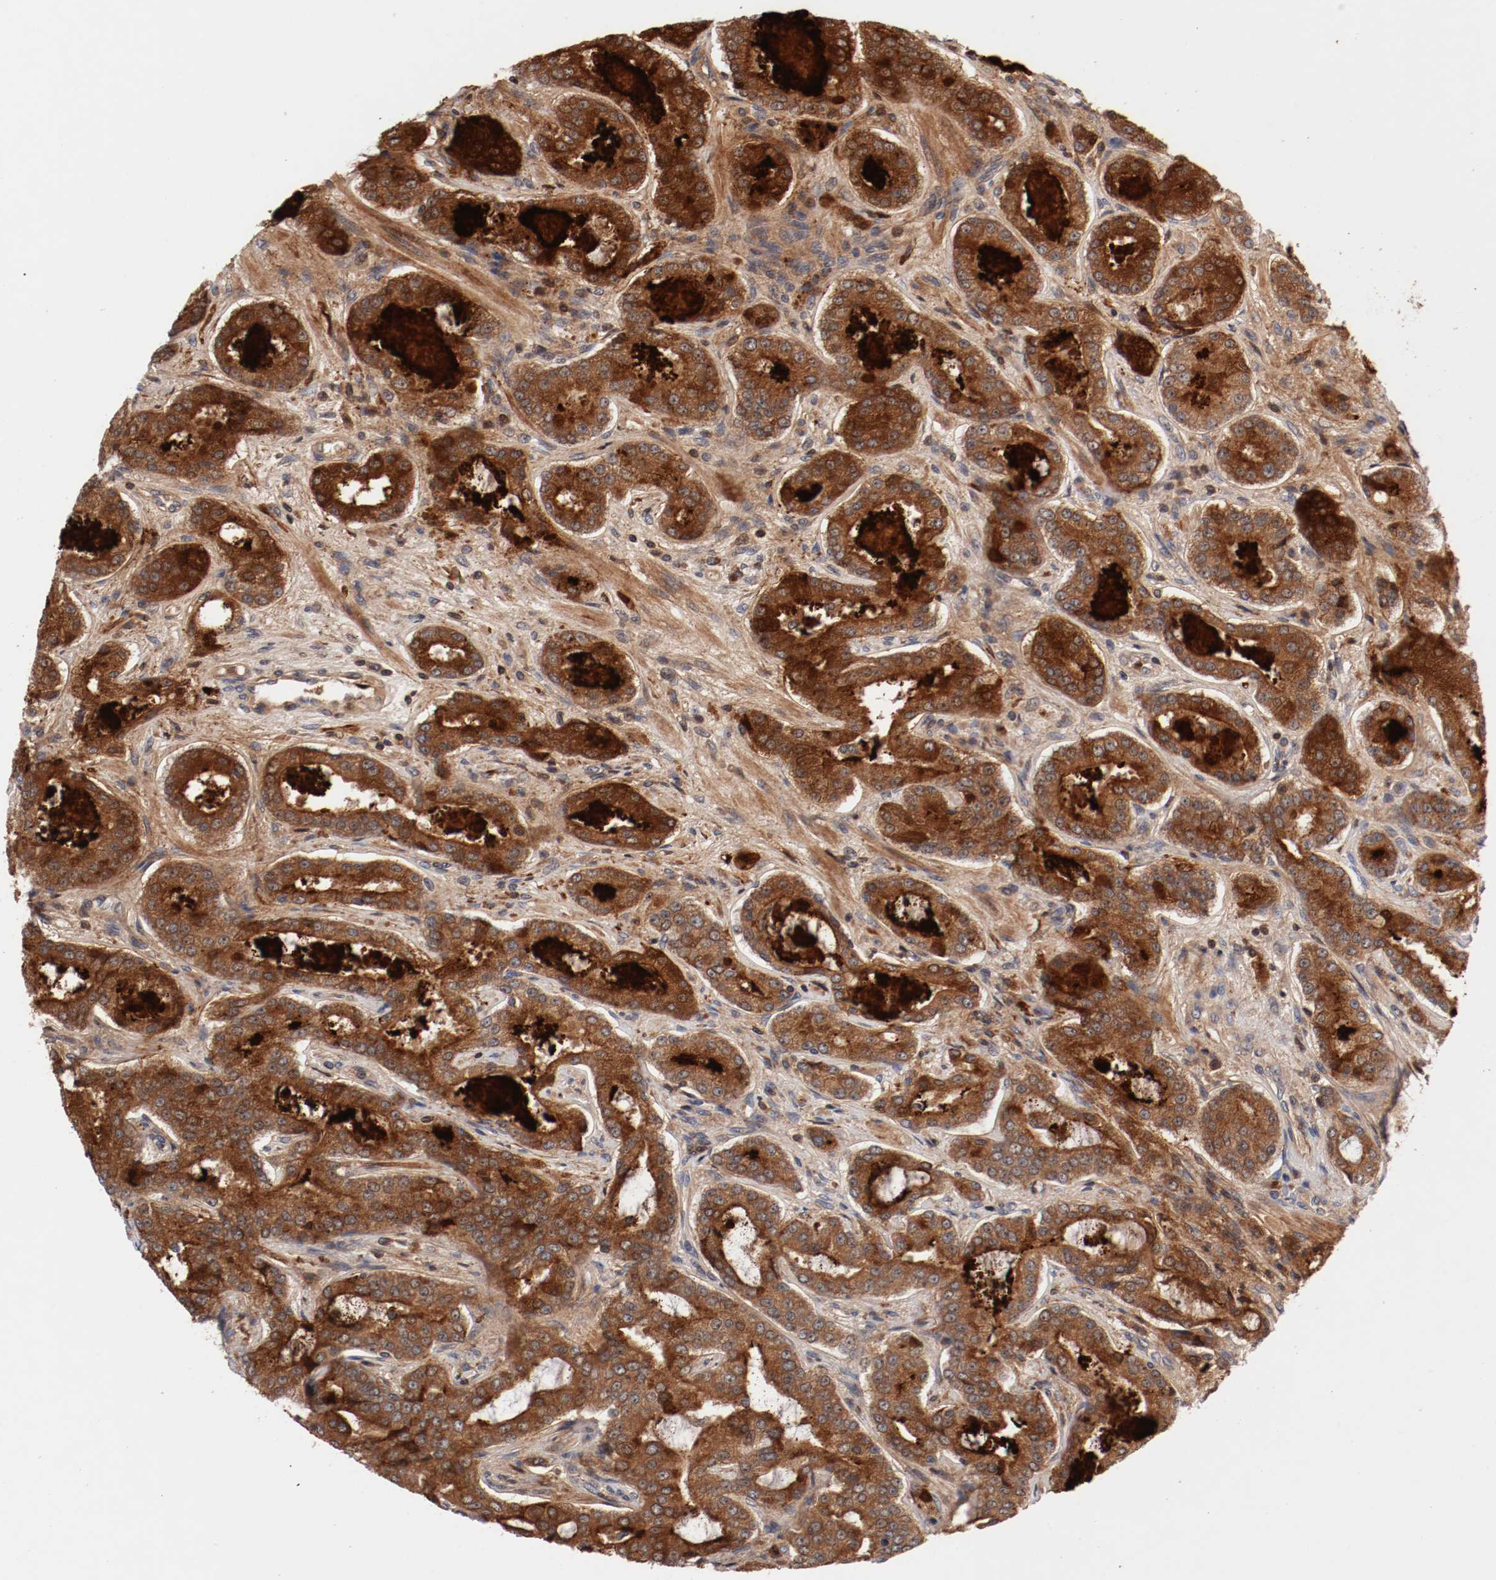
{"staining": {"intensity": "strong", "quantity": ">75%", "location": "cytoplasmic/membranous"}, "tissue": "prostate cancer", "cell_type": "Tumor cells", "image_type": "cancer", "snomed": [{"axis": "morphology", "description": "Adenocarcinoma, High grade"}, {"axis": "topography", "description": "Prostate"}], "caption": "Prostate cancer stained for a protein (brown) displays strong cytoplasmic/membranous positive expression in approximately >75% of tumor cells.", "gene": "GUF1", "patient": {"sex": "male", "age": 72}}